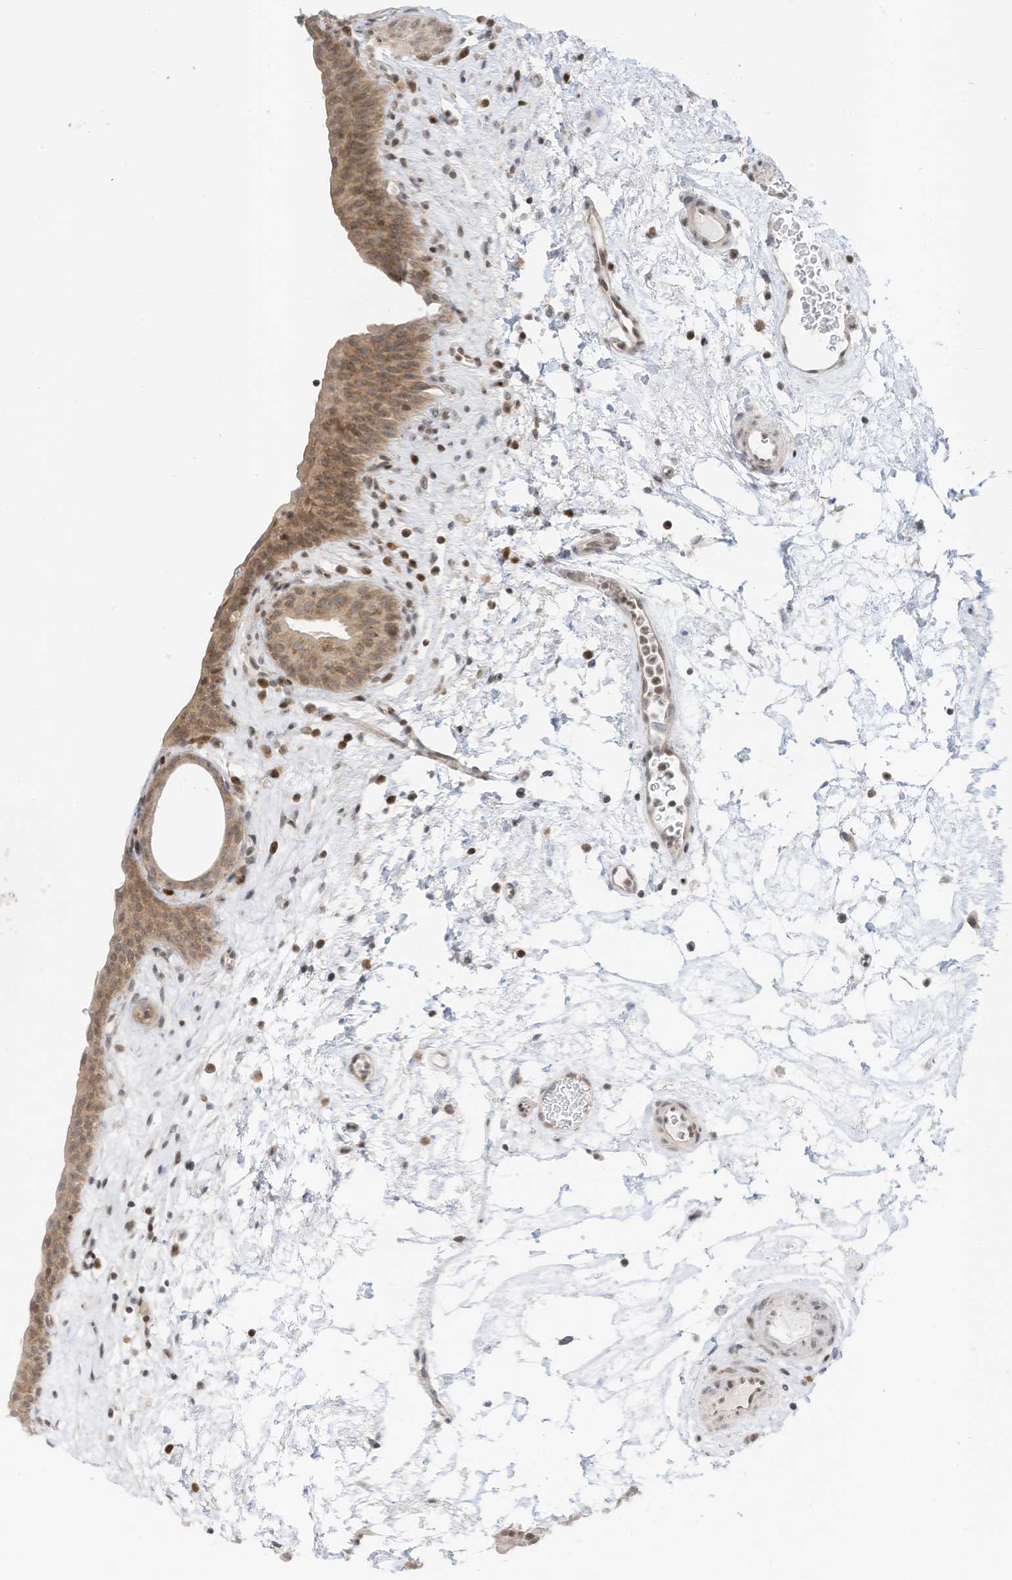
{"staining": {"intensity": "moderate", "quantity": "25%-75%", "location": "cytoplasmic/membranous"}, "tissue": "urinary bladder", "cell_type": "Urothelial cells", "image_type": "normal", "snomed": [{"axis": "morphology", "description": "Normal tissue, NOS"}, {"axis": "topography", "description": "Urinary bladder"}], "caption": "Urothelial cells demonstrate medium levels of moderate cytoplasmic/membranous expression in about 25%-75% of cells in normal urinary bladder.", "gene": "EDF1", "patient": {"sex": "male", "age": 83}}